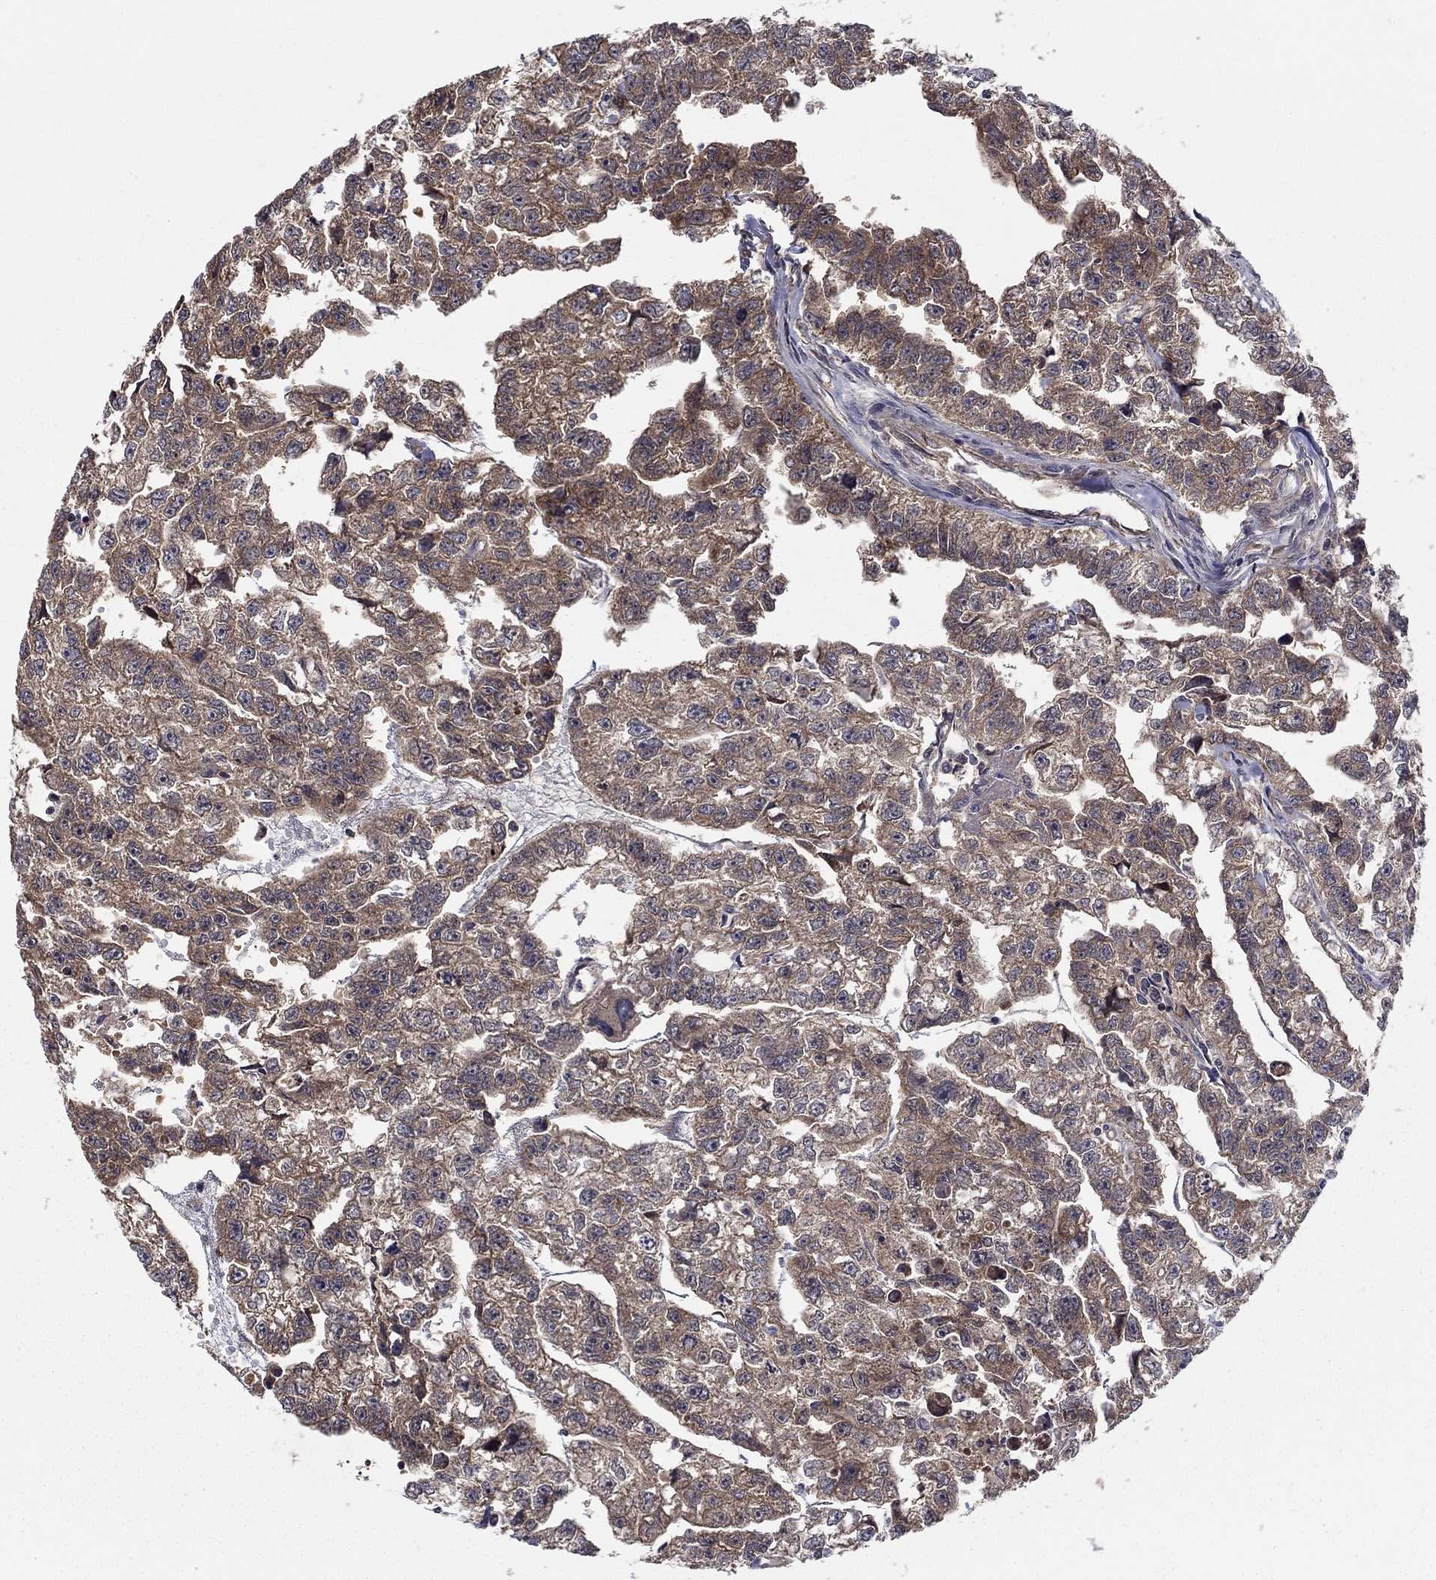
{"staining": {"intensity": "moderate", "quantity": "<25%", "location": "cytoplasmic/membranous"}, "tissue": "testis cancer", "cell_type": "Tumor cells", "image_type": "cancer", "snomed": [{"axis": "morphology", "description": "Carcinoma, Embryonal, NOS"}, {"axis": "morphology", "description": "Teratoma, malignant, NOS"}, {"axis": "topography", "description": "Testis"}], "caption": "Immunohistochemical staining of testis cancer exhibits low levels of moderate cytoplasmic/membranous positivity in approximately <25% of tumor cells.", "gene": "BMERB1", "patient": {"sex": "male", "age": 44}}